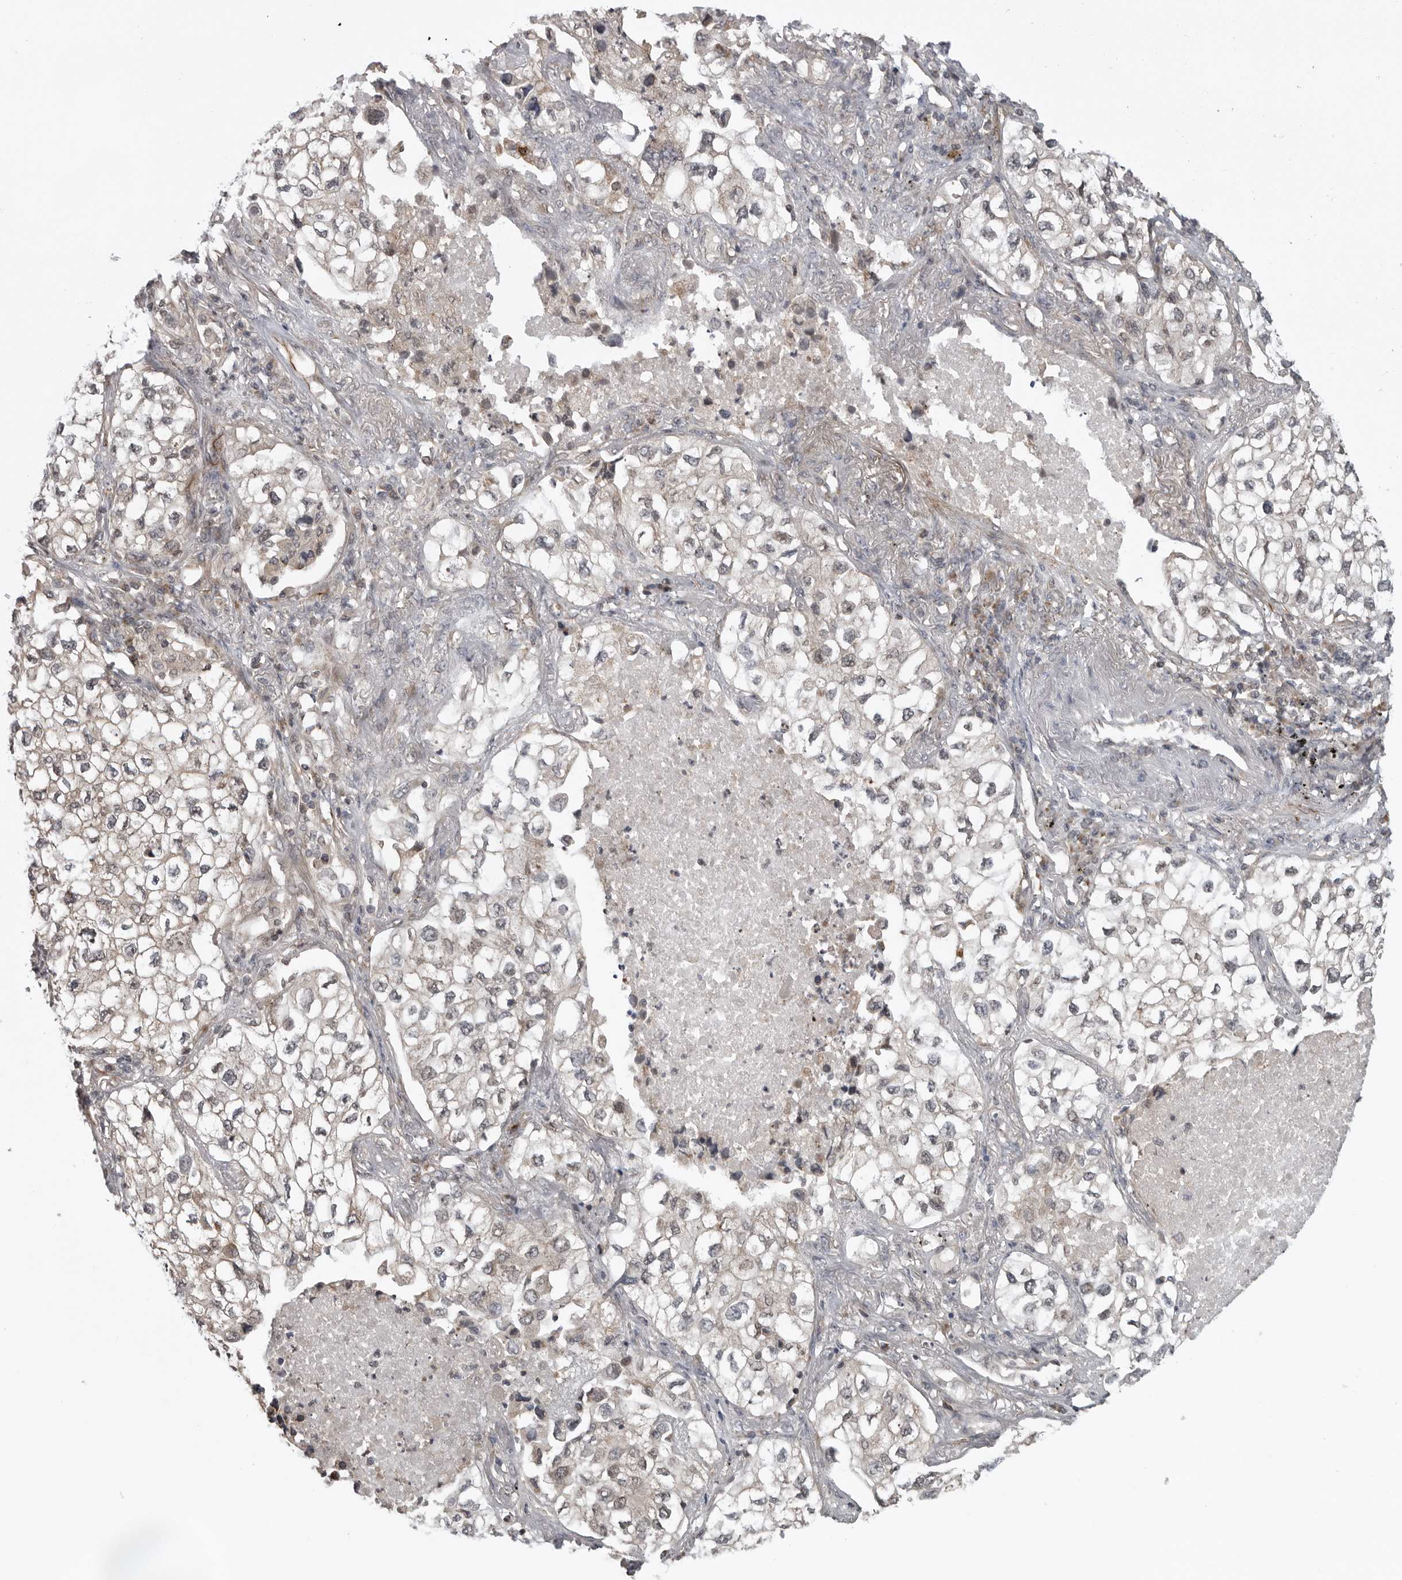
{"staining": {"intensity": "weak", "quantity": "<25%", "location": "cytoplasmic/membranous"}, "tissue": "lung cancer", "cell_type": "Tumor cells", "image_type": "cancer", "snomed": [{"axis": "morphology", "description": "Adenocarcinoma, NOS"}, {"axis": "topography", "description": "Lung"}], "caption": "Immunohistochemistry (IHC) of human lung cancer (adenocarcinoma) shows no positivity in tumor cells.", "gene": "FAAP100", "patient": {"sex": "male", "age": 63}}